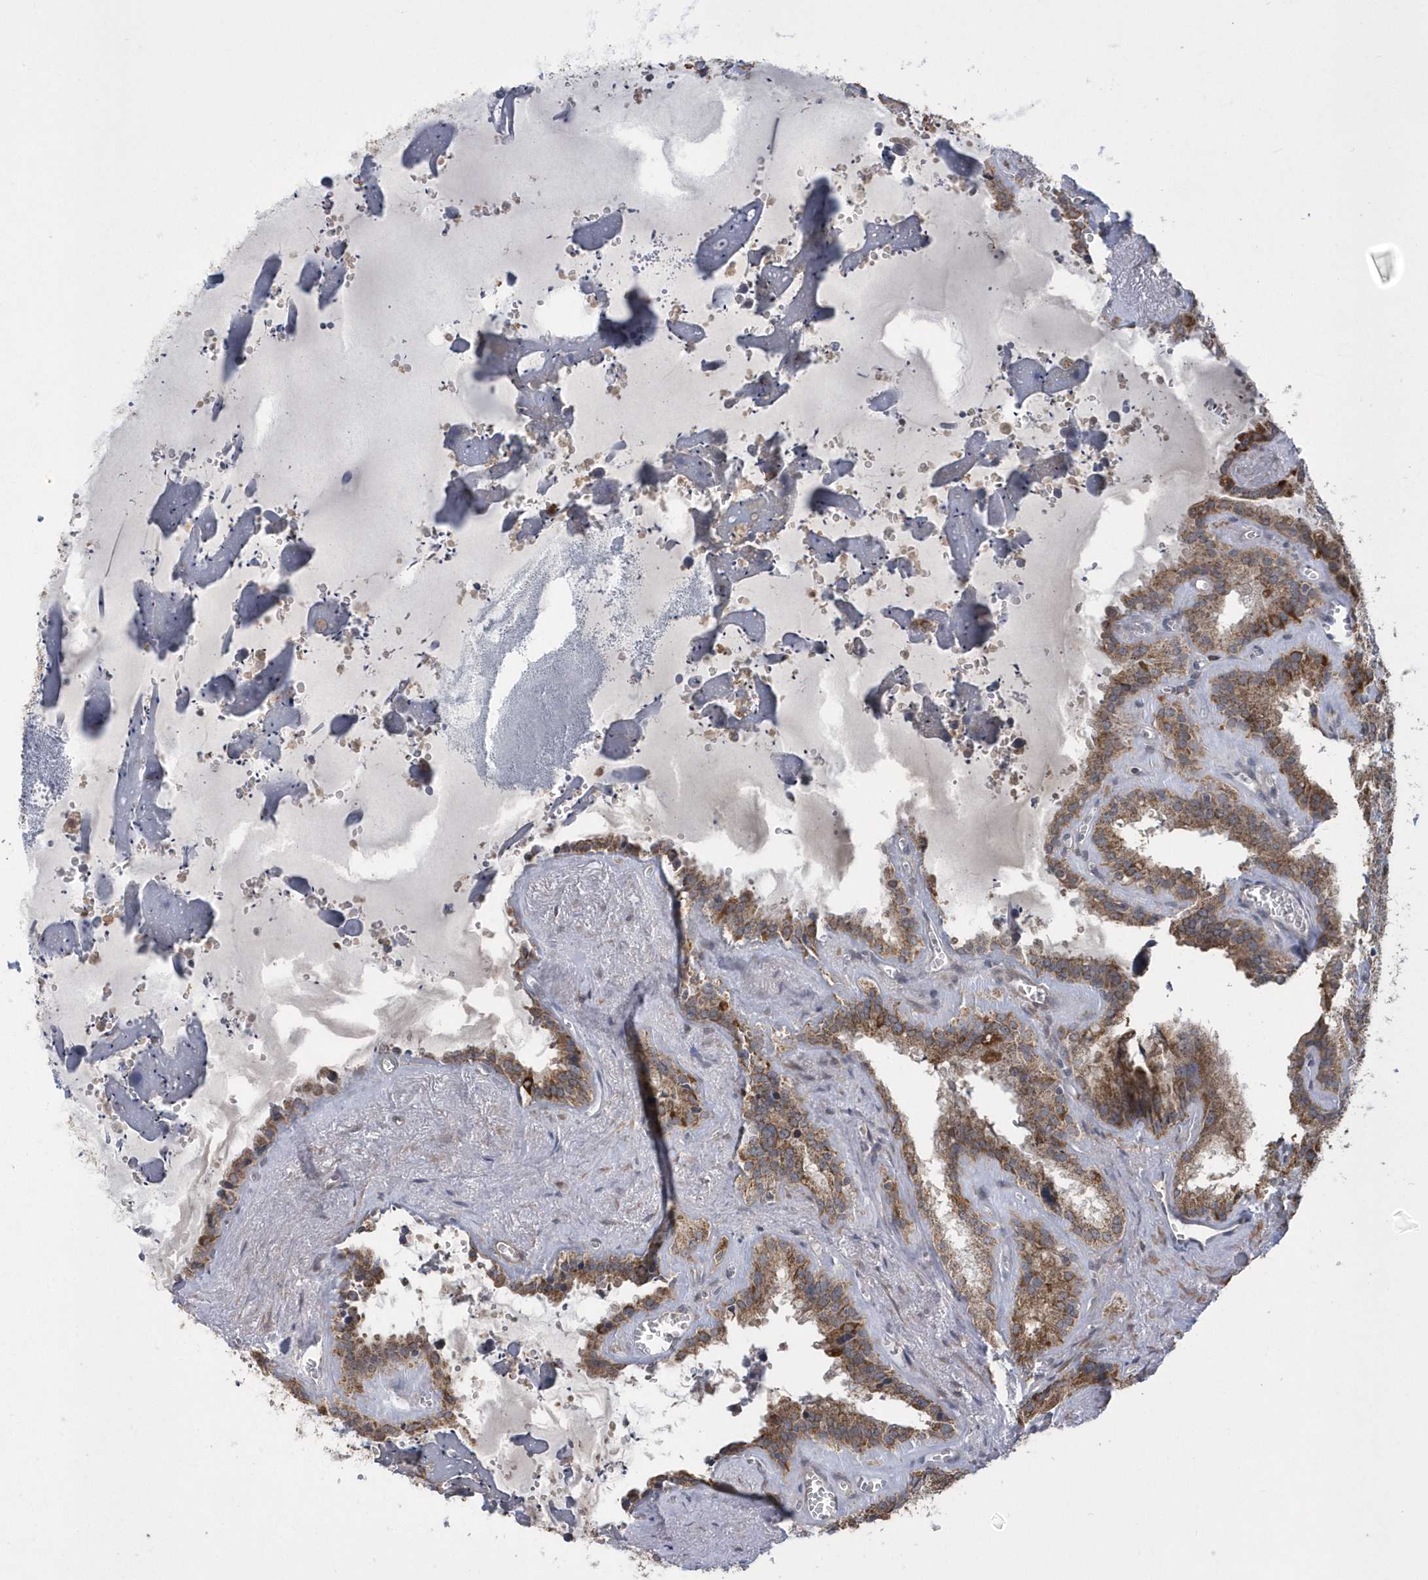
{"staining": {"intensity": "moderate", "quantity": ">75%", "location": "cytoplasmic/membranous"}, "tissue": "seminal vesicle", "cell_type": "Glandular cells", "image_type": "normal", "snomed": [{"axis": "morphology", "description": "Normal tissue, NOS"}, {"axis": "topography", "description": "Prostate"}, {"axis": "topography", "description": "Seminal veicle"}], "caption": "Approximately >75% of glandular cells in normal seminal vesicle demonstrate moderate cytoplasmic/membranous protein expression as visualized by brown immunohistochemical staining.", "gene": "SLX9", "patient": {"sex": "male", "age": 59}}